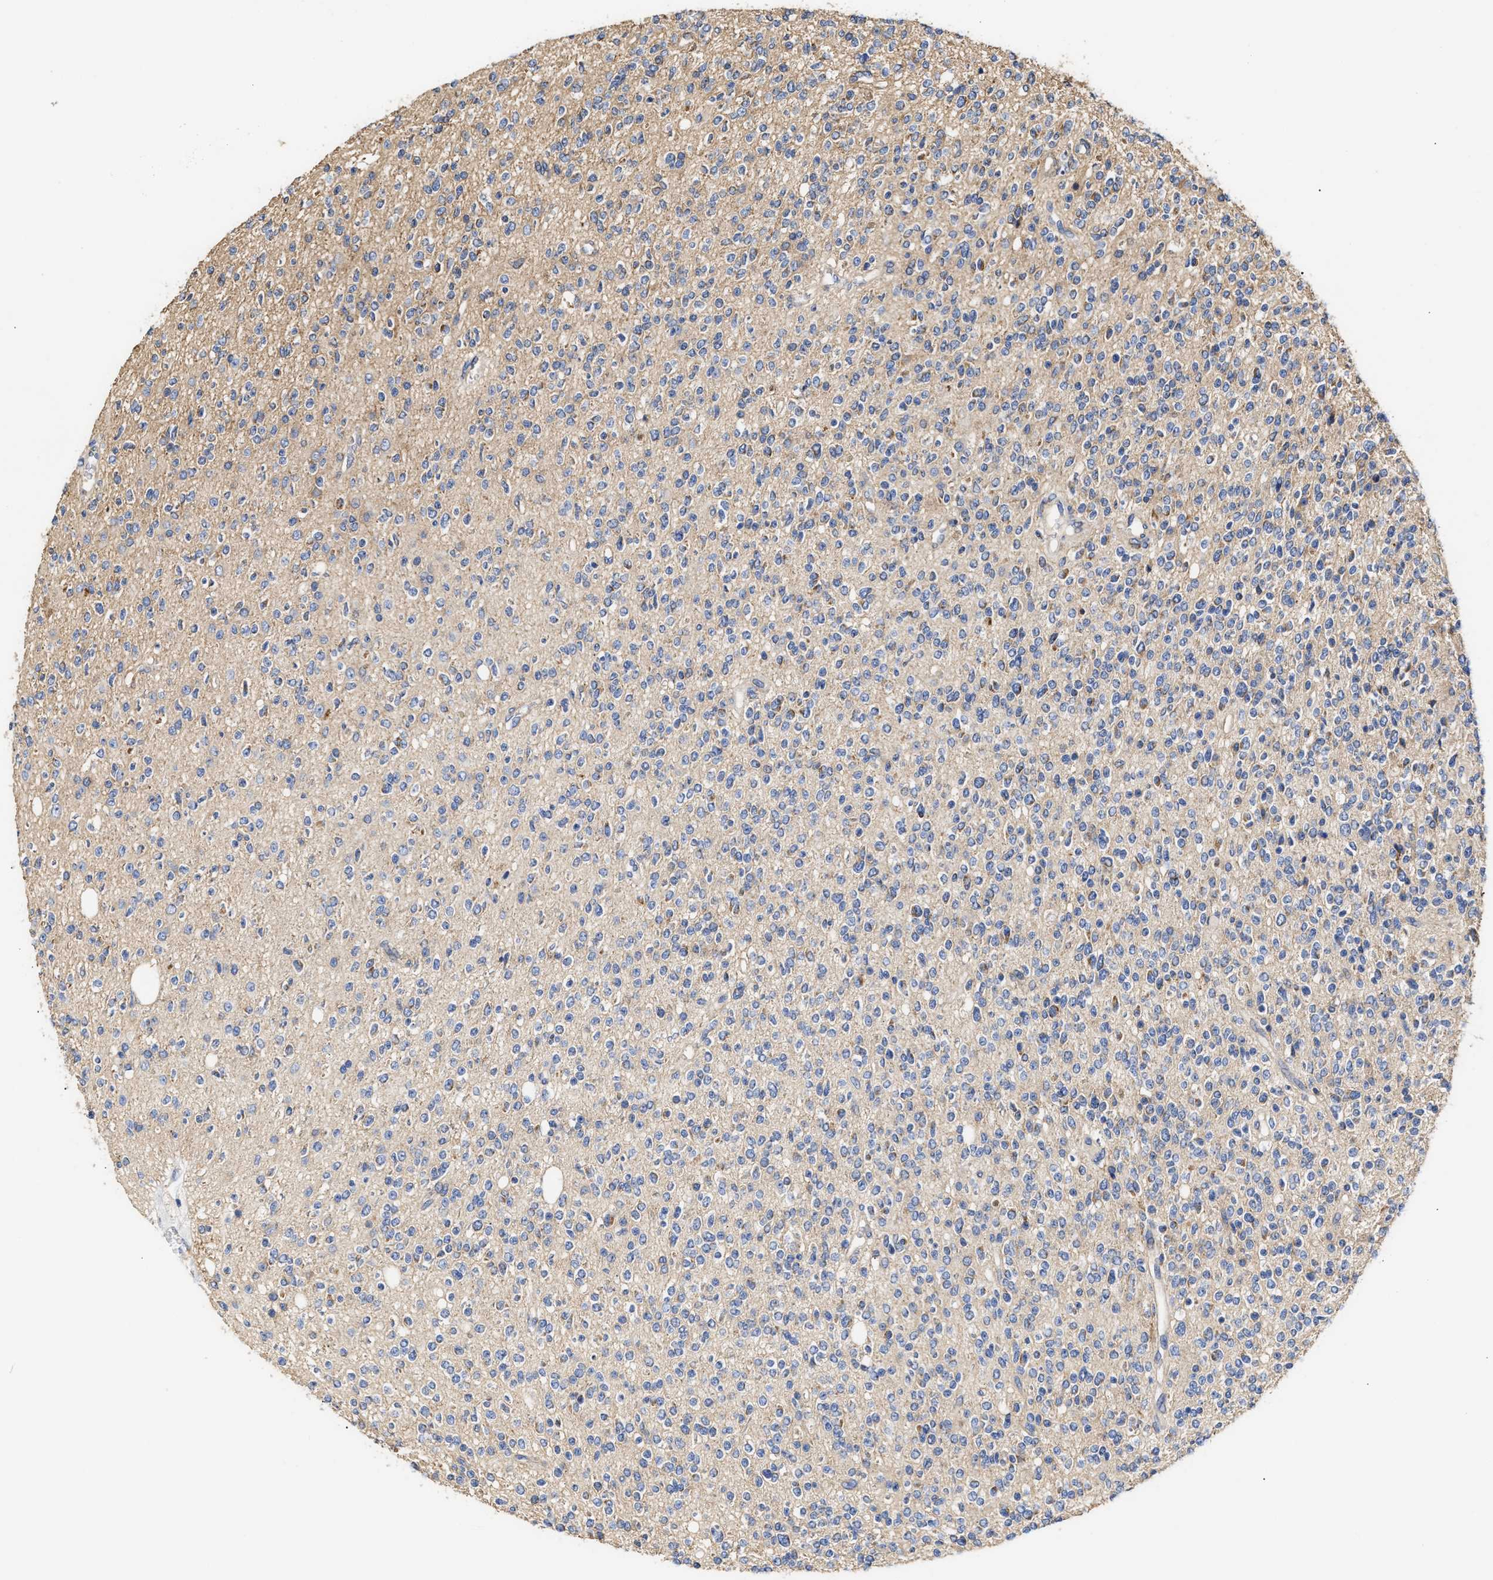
{"staining": {"intensity": "negative", "quantity": "none", "location": "none"}, "tissue": "glioma", "cell_type": "Tumor cells", "image_type": "cancer", "snomed": [{"axis": "morphology", "description": "Glioma, malignant, High grade"}, {"axis": "topography", "description": "Brain"}], "caption": "High-grade glioma (malignant) was stained to show a protein in brown. There is no significant expression in tumor cells.", "gene": "MALSU1", "patient": {"sex": "male", "age": 34}}